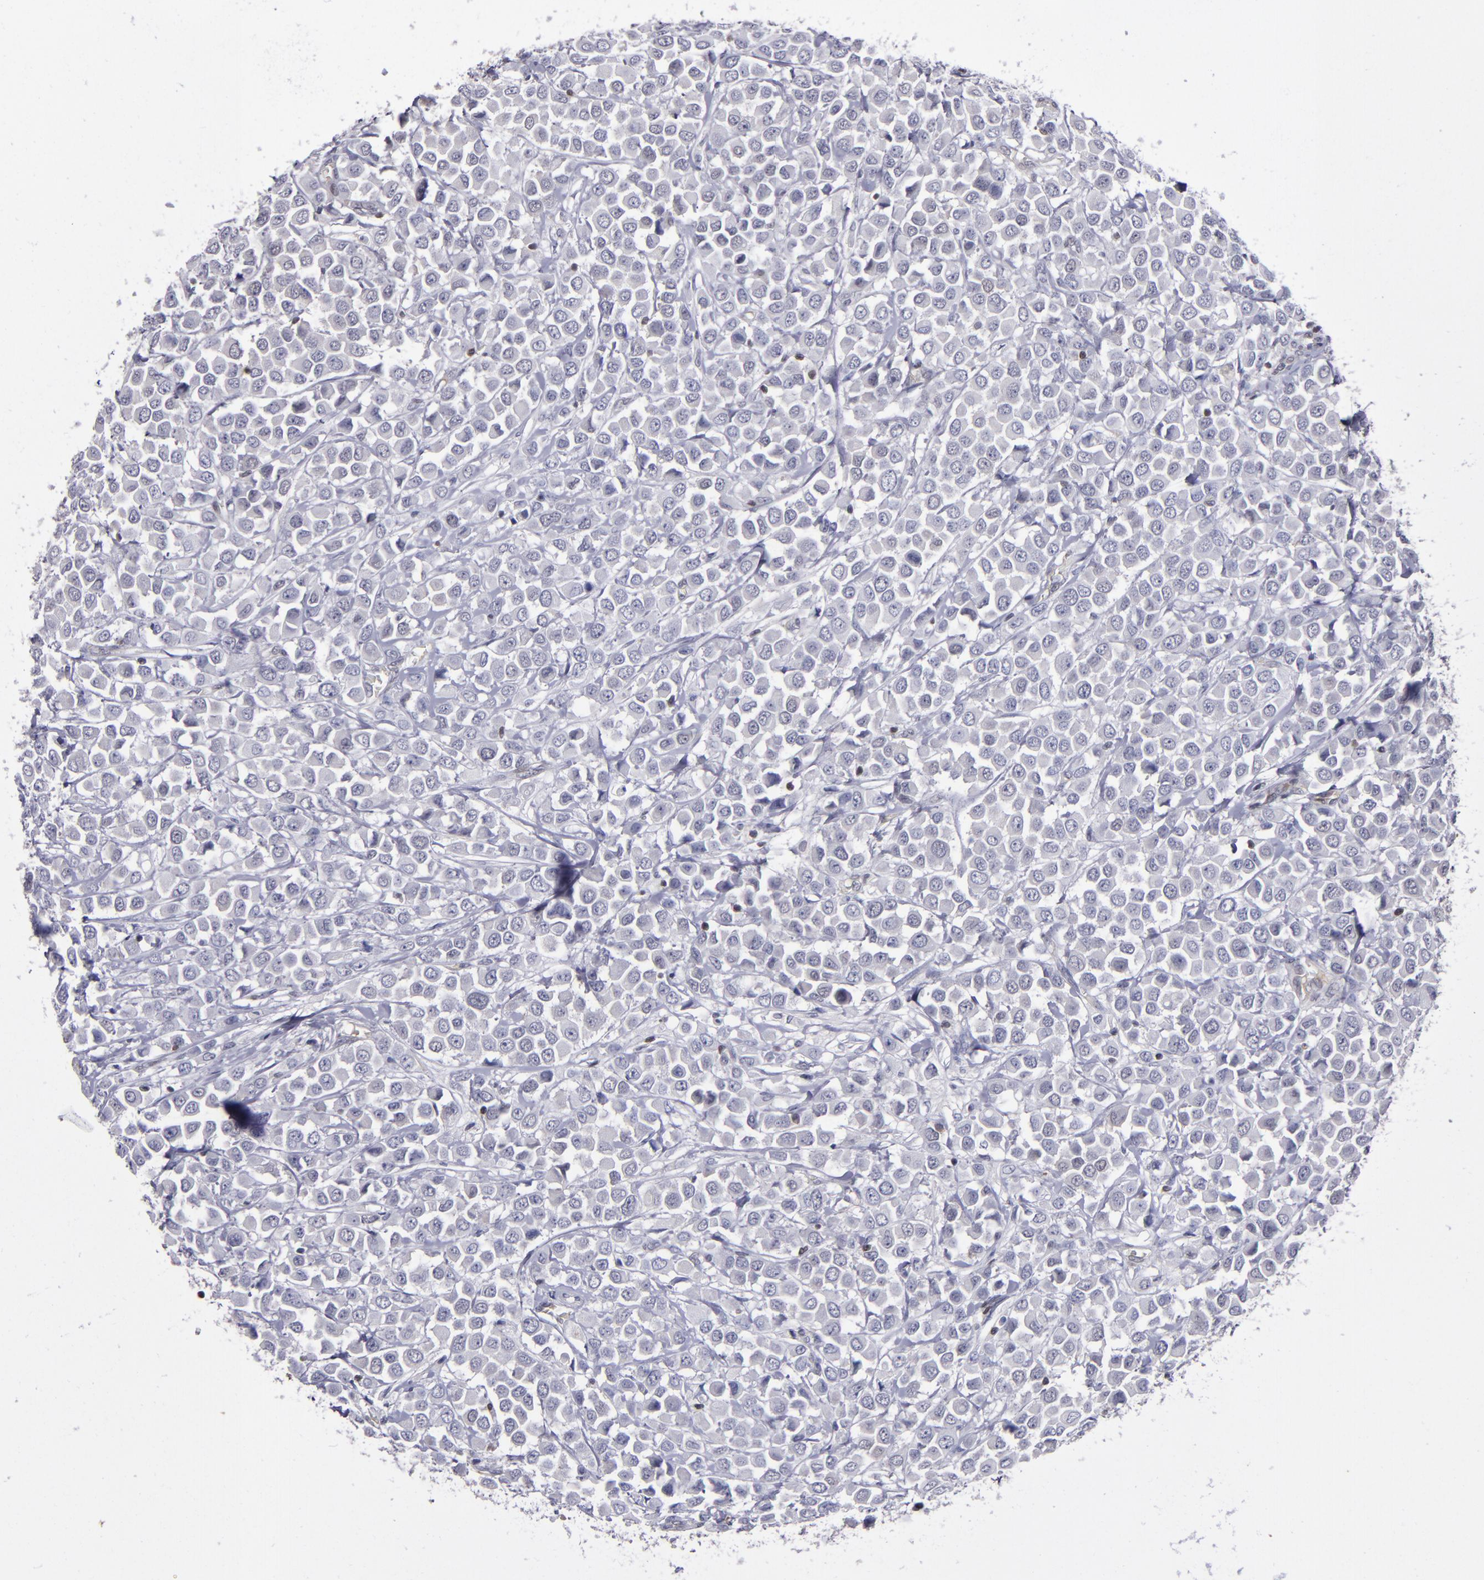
{"staining": {"intensity": "negative", "quantity": "none", "location": "none"}, "tissue": "breast cancer", "cell_type": "Tumor cells", "image_type": "cancer", "snomed": [{"axis": "morphology", "description": "Duct carcinoma"}, {"axis": "topography", "description": "Breast"}], "caption": "The immunohistochemistry (IHC) photomicrograph has no significant expression in tumor cells of breast cancer tissue.", "gene": "MGMT", "patient": {"sex": "female", "age": 61}}